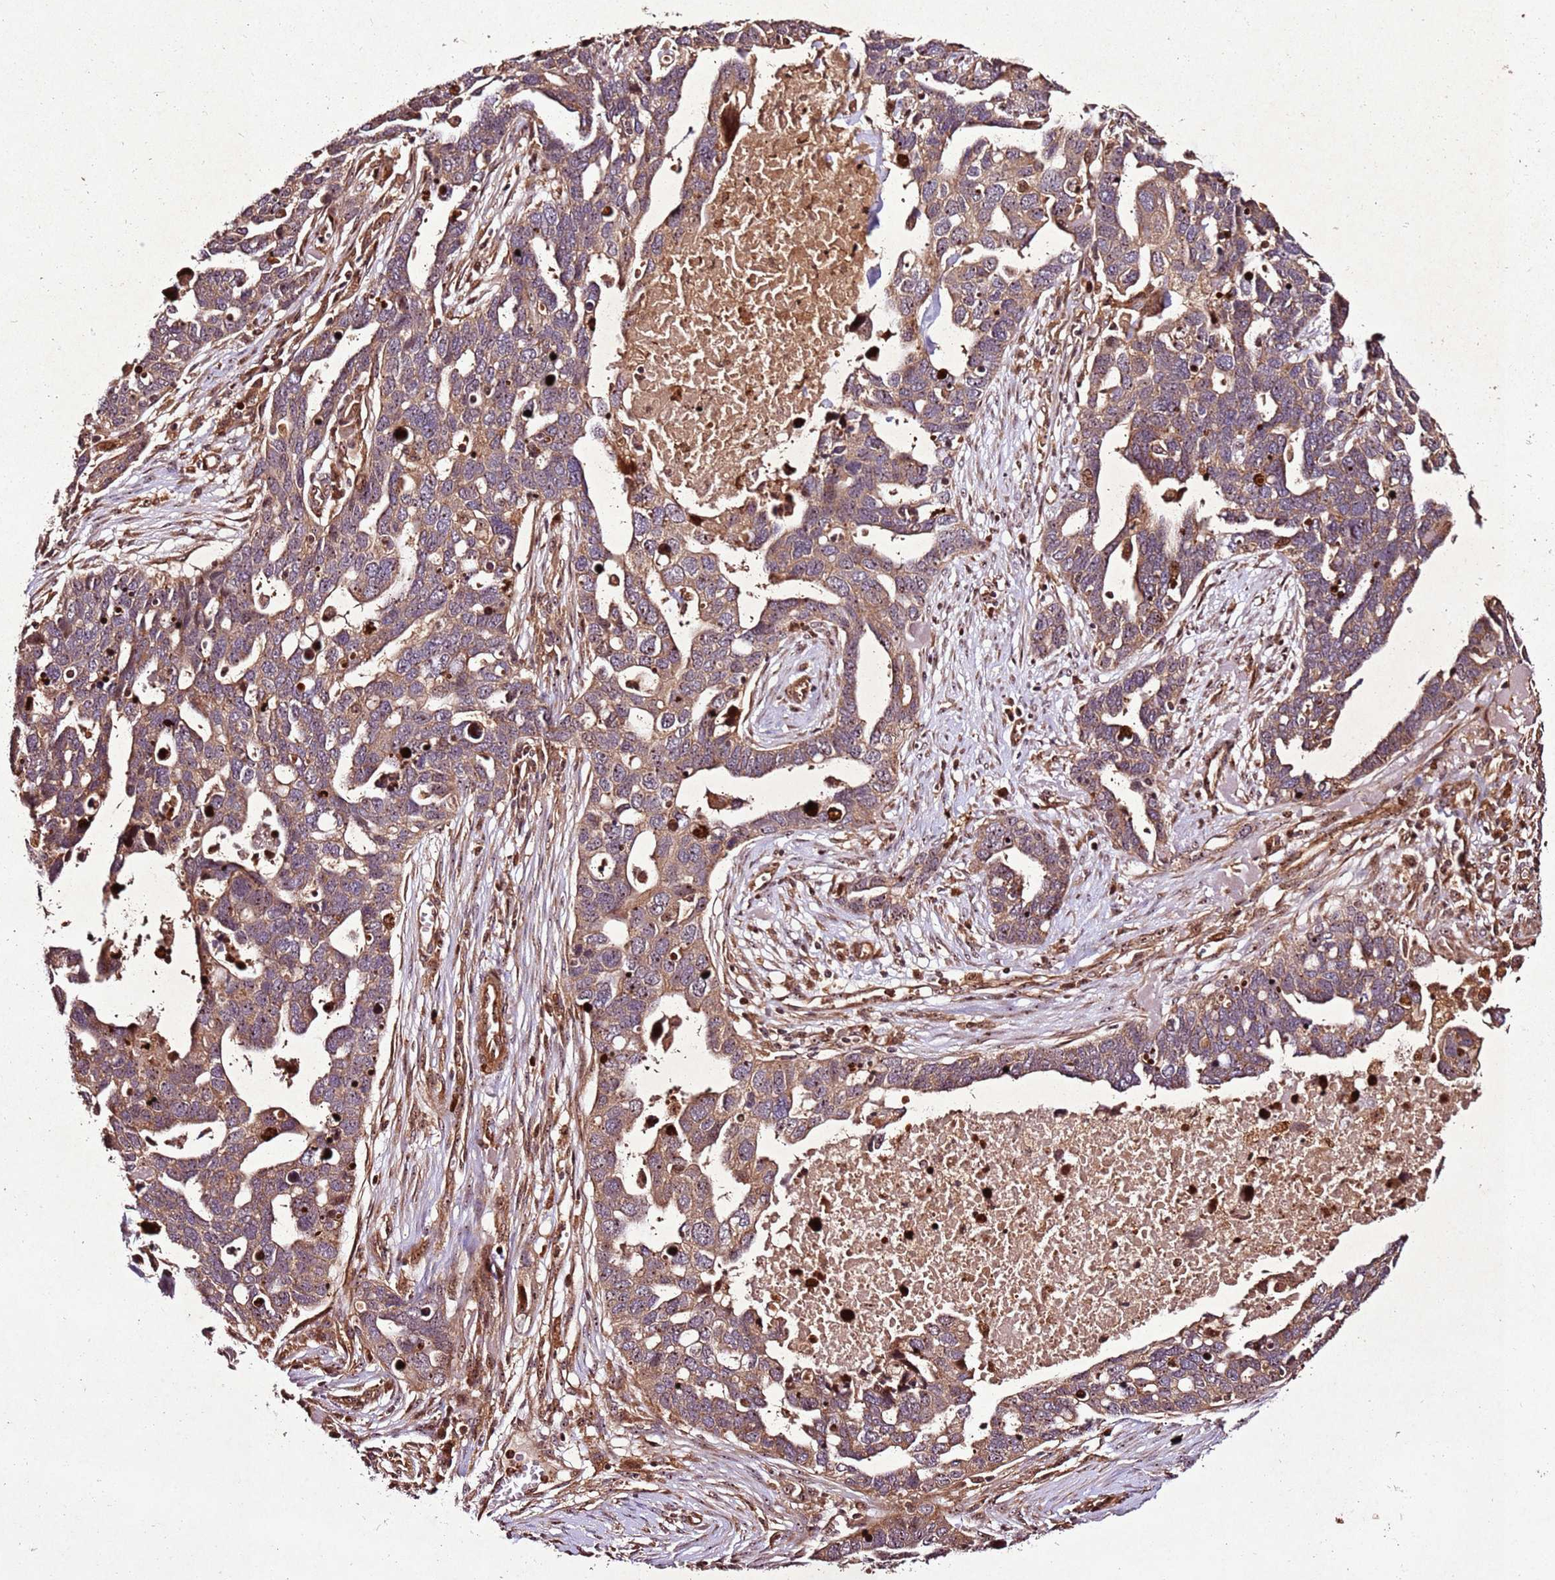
{"staining": {"intensity": "moderate", "quantity": ">75%", "location": "cytoplasmic/membranous"}, "tissue": "ovarian cancer", "cell_type": "Tumor cells", "image_type": "cancer", "snomed": [{"axis": "morphology", "description": "Cystadenocarcinoma, serous, NOS"}, {"axis": "topography", "description": "Ovary"}], "caption": "Immunohistochemical staining of serous cystadenocarcinoma (ovarian) reveals medium levels of moderate cytoplasmic/membranous positivity in approximately >75% of tumor cells. The staining was performed using DAB to visualize the protein expression in brown, while the nuclei were stained in blue with hematoxylin (Magnification: 20x).", "gene": "PTMA", "patient": {"sex": "female", "age": 54}}